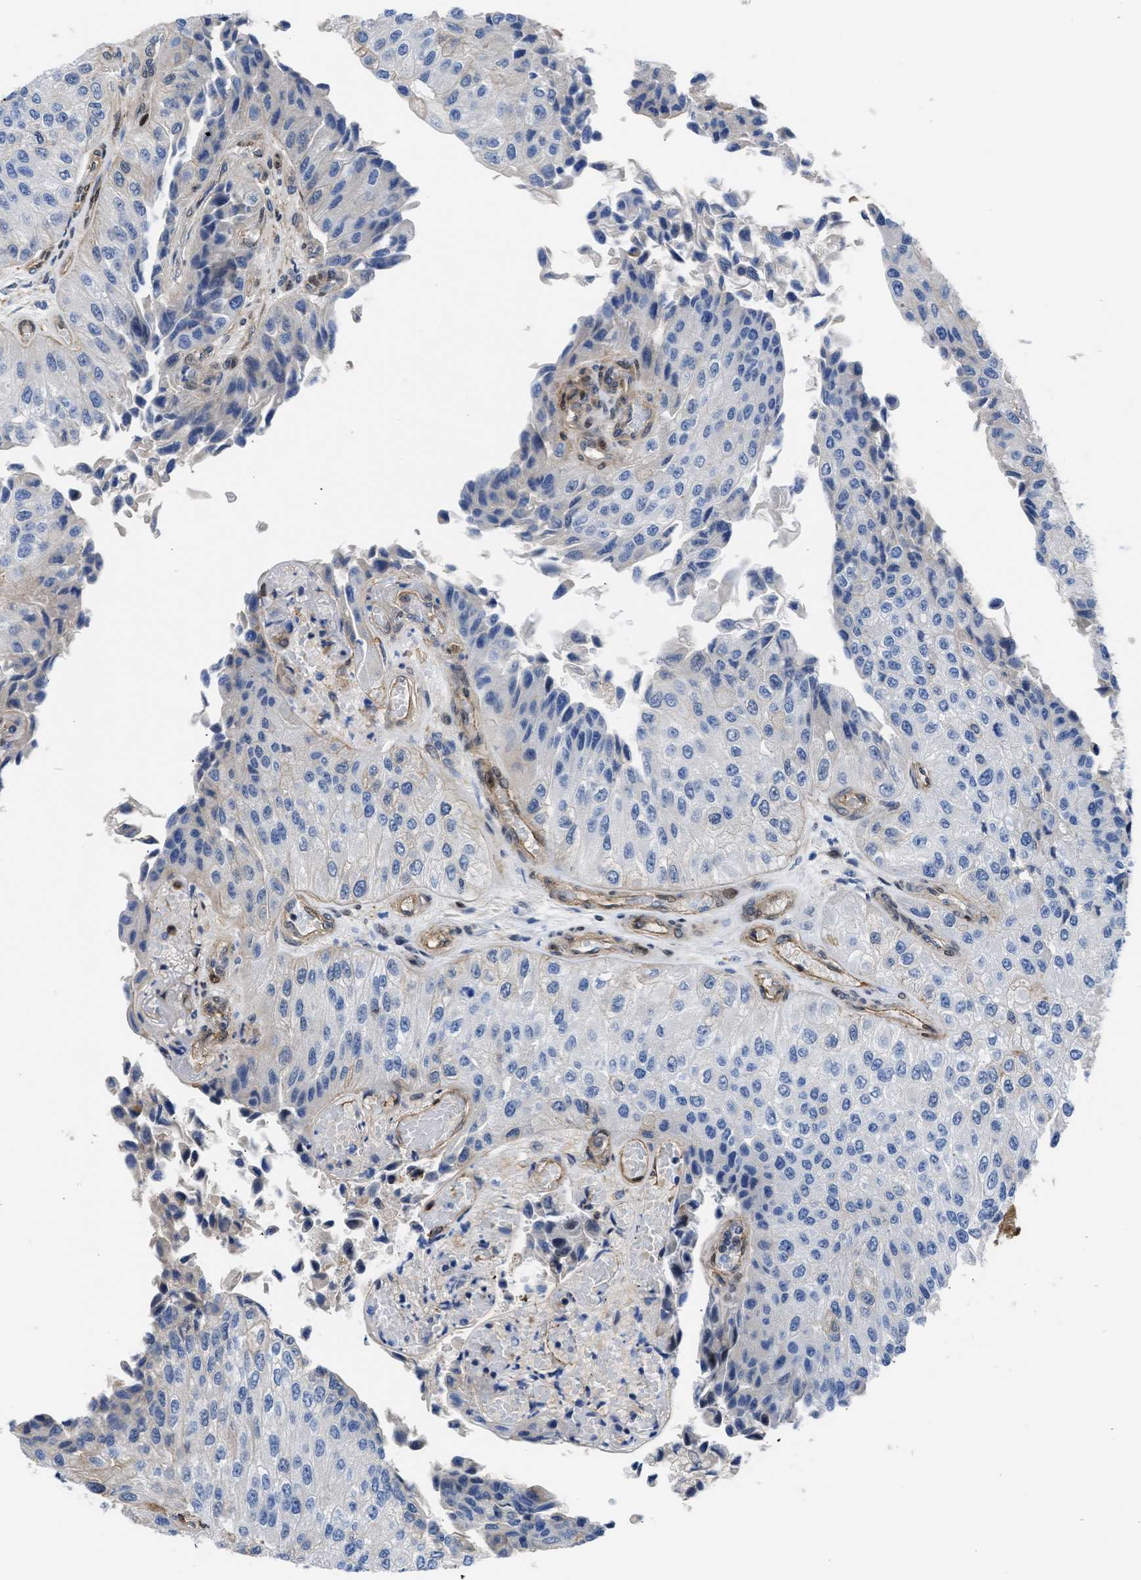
{"staining": {"intensity": "negative", "quantity": "none", "location": "none"}, "tissue": "urothelial cancer", "cell_type": "Tumor cells", "image_type": "cancer", "snomed": [{"axis": "morphology", "description": "Urothelial carcinoma, High grade"}, {"axis": "topography", "description": "Kidney"}, {"axis": "topography", "description": "Urinary bladder"}], "caption": "An IHC photomicrograph of urothelial cancer is shown. There is no staining in tumor cells of urothelial cancer. Brightfield microscopy of immunohistochemistry stained with DAB (3,3'-diaminobenzidine) (brown) and hematoxylin (blue), captured at high magnification.", "gene": "MAS1L", "patient": {"sex": "male", "age": 77}}